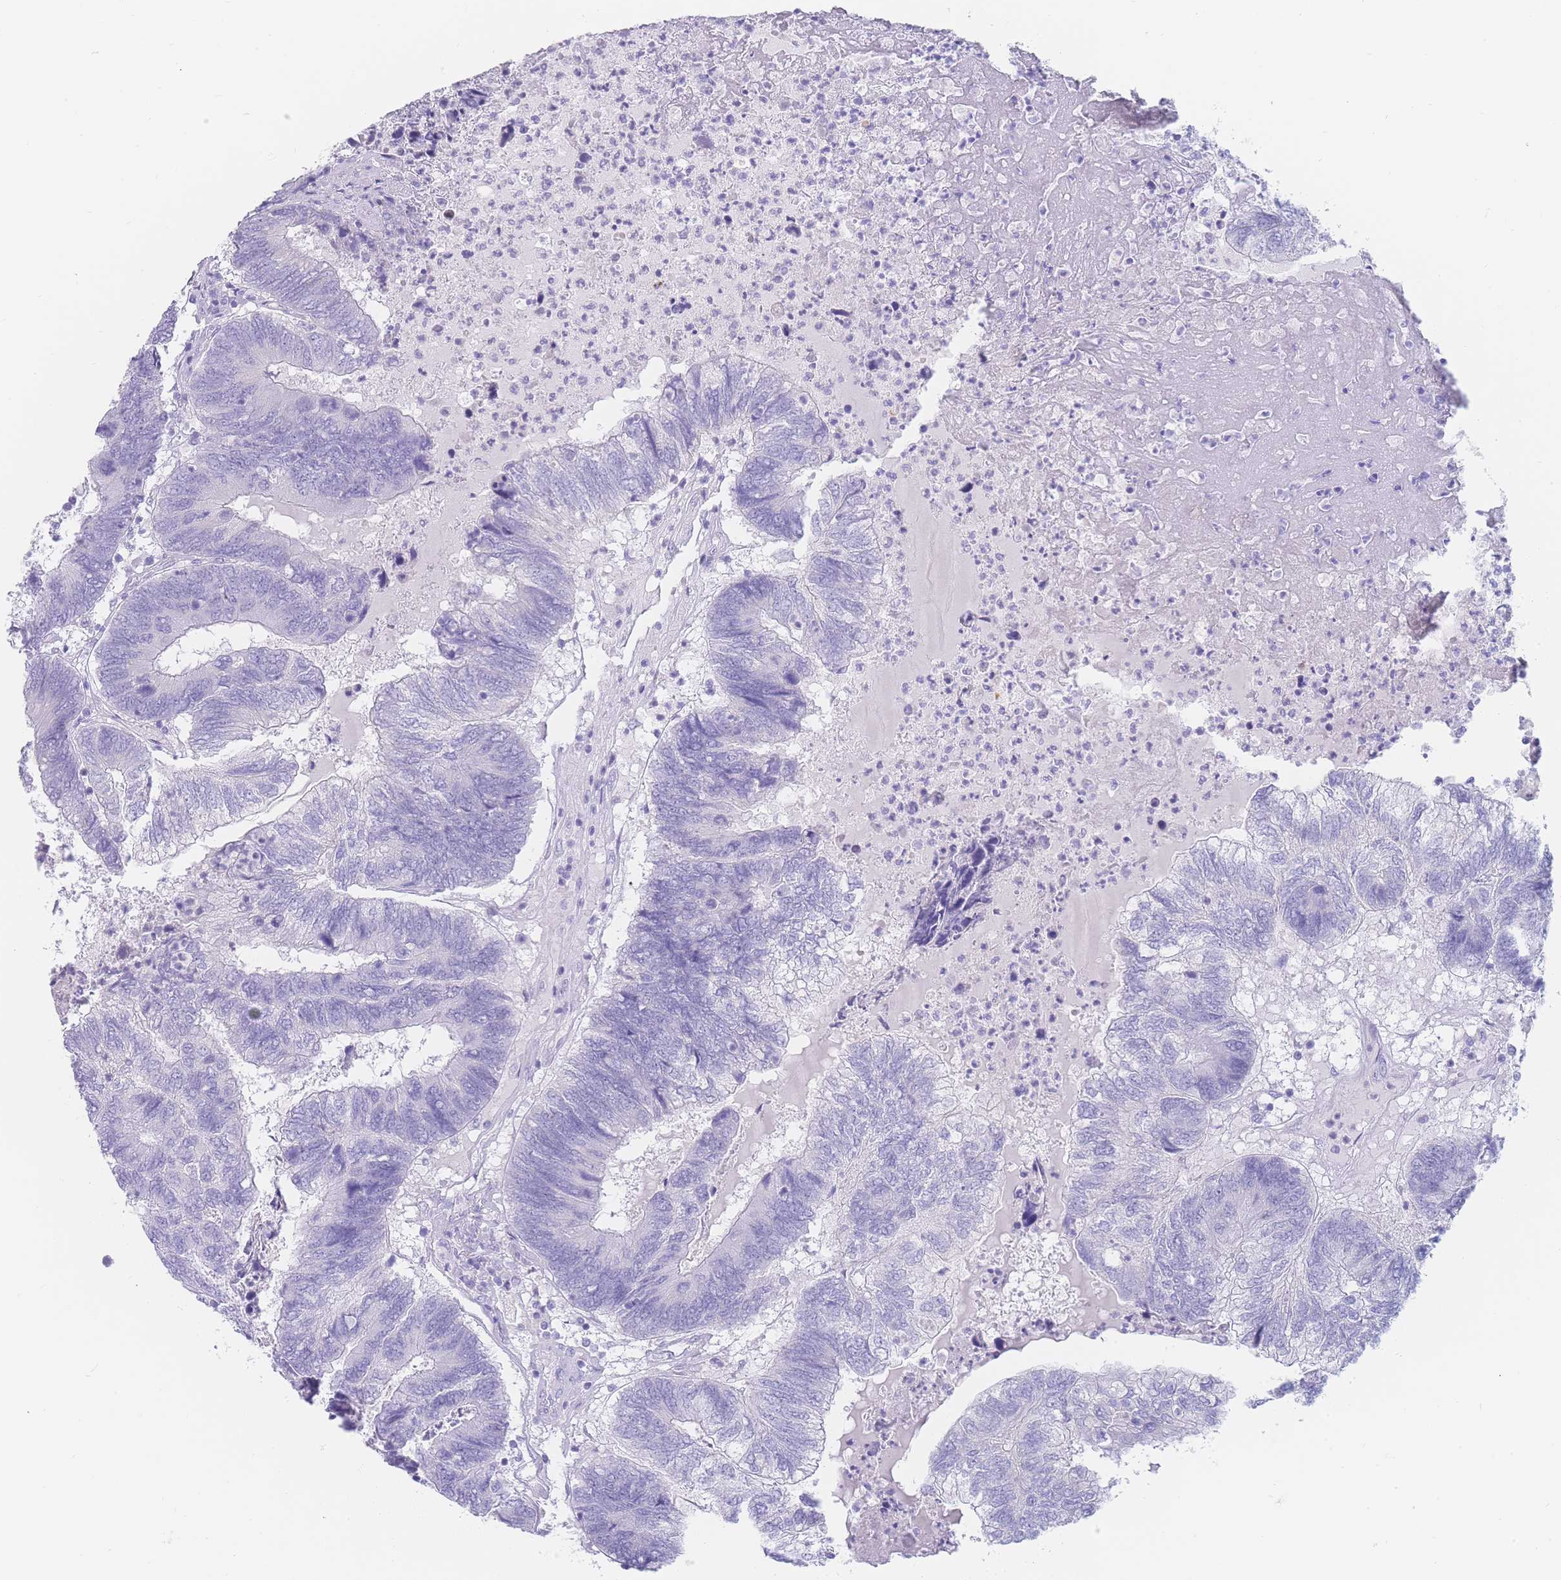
{"staining": {"intensity": "negative", "quantity": "none", "location": "none"}, "tissue": "colorectal cancer", "cell_type": "Tumor cells", "image_type": "cancer", "snomed": [{"axis": "morphology", "description": "Adenocarcinoma, NOS"}, {"axis": "topography", "description": "Colon"}], "caption": "A high-resolution histopathology image shows immunohistochemistry staining of adenocarcinoma (colorectal), which displays no significant expression in tumor cells.", "gene": "PSMB5", "patient": {"sex": "female", "age": 67}}